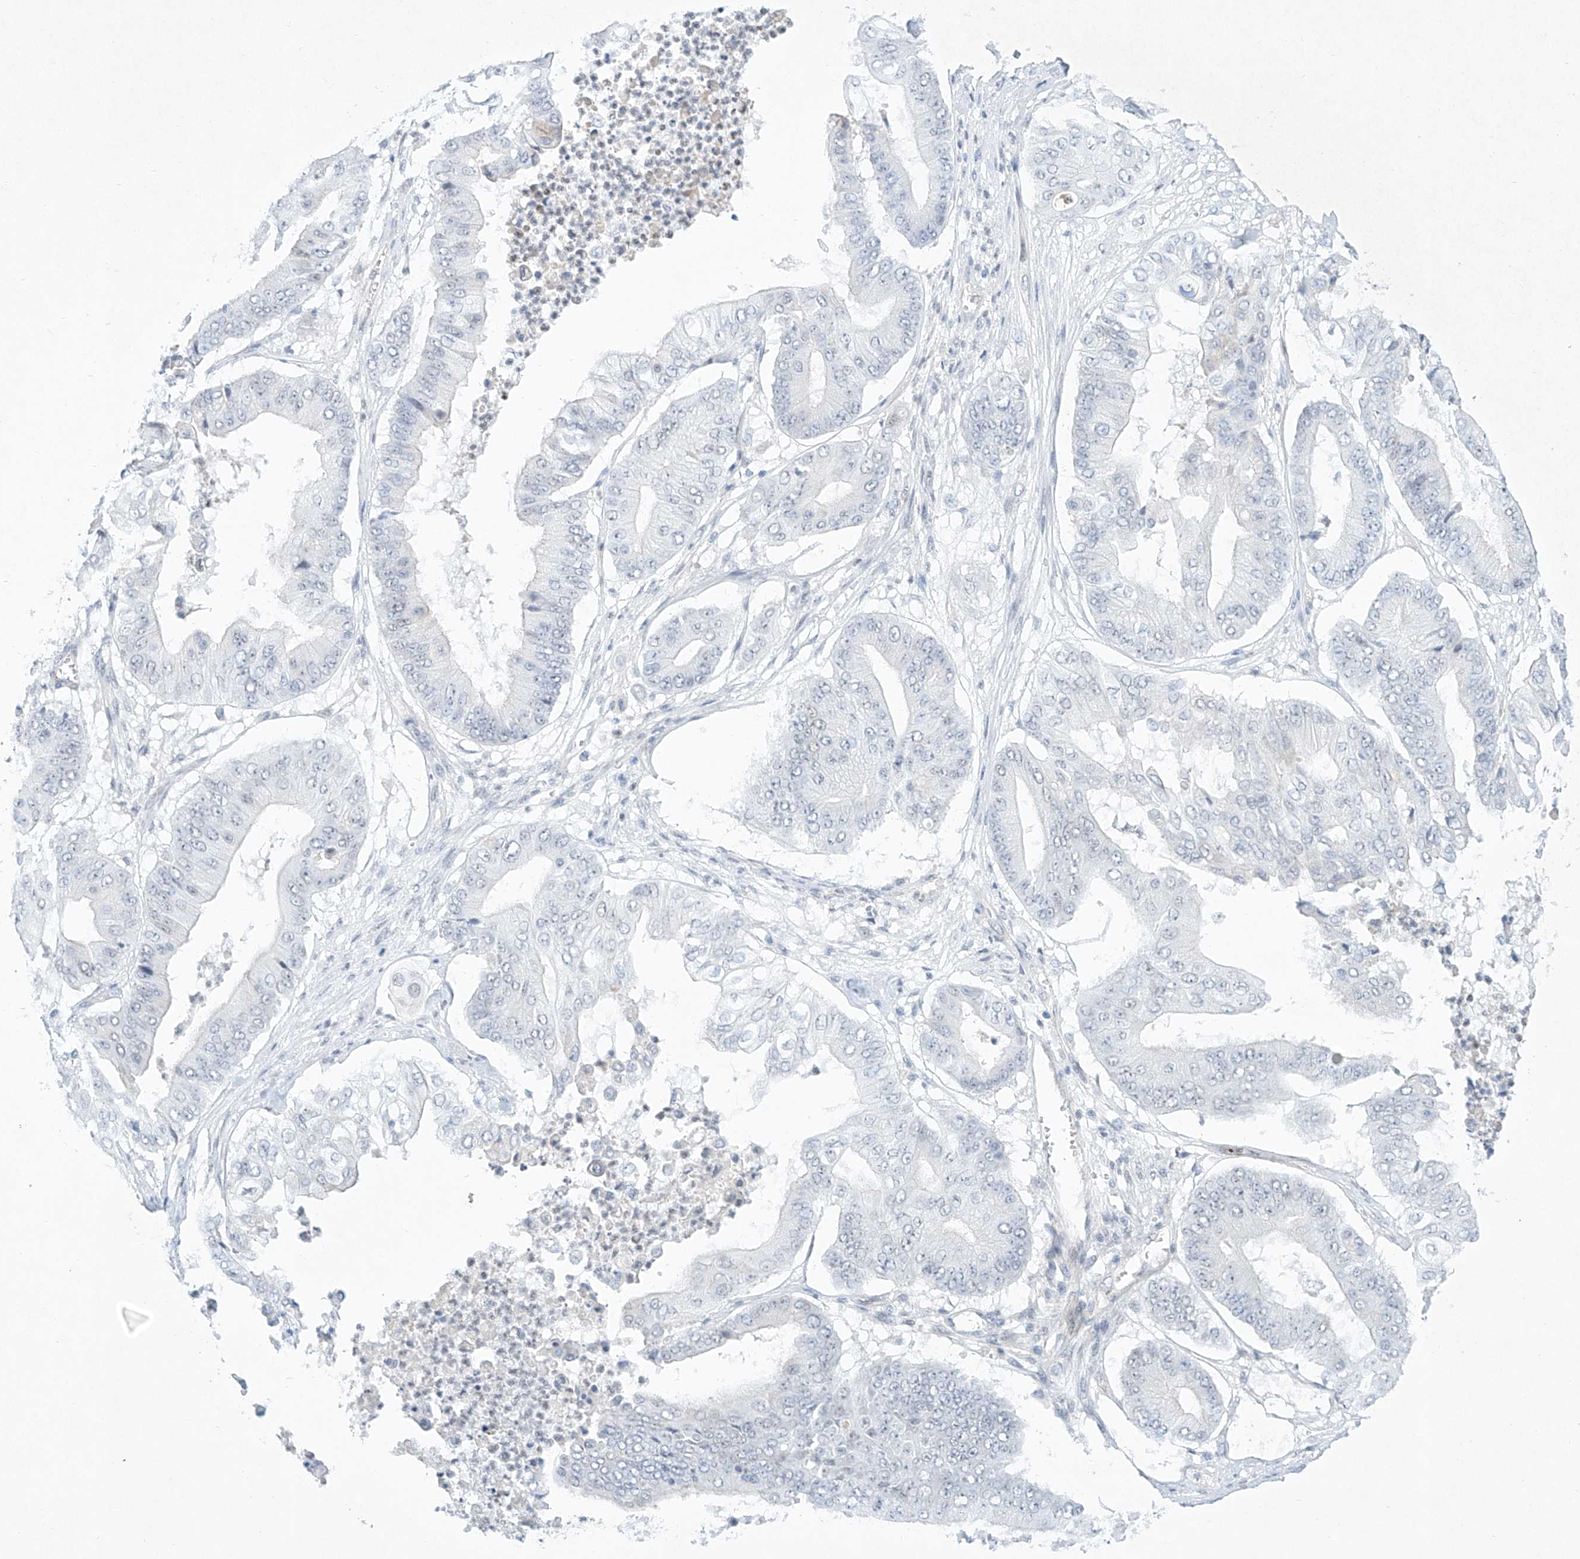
{"staining": {"intensity": "negative", "quantity": "none", "location": "none"}, "tissue": "pancreatic cancer", "cell_type": "Tumor cells", "image_type": "cancer", "snomed": [{"axis": "morphology", "description": "Adenocarcinoma, NOS"}, {"axis": "topography", "description": "Pancreas"}], "caption": "This is an IHC image of pancreatic cancer (adenocarcinoma). There is no staining in tumor cells.", "gene": "REEP2", "patient": {"sex": "female", "age": 77}}